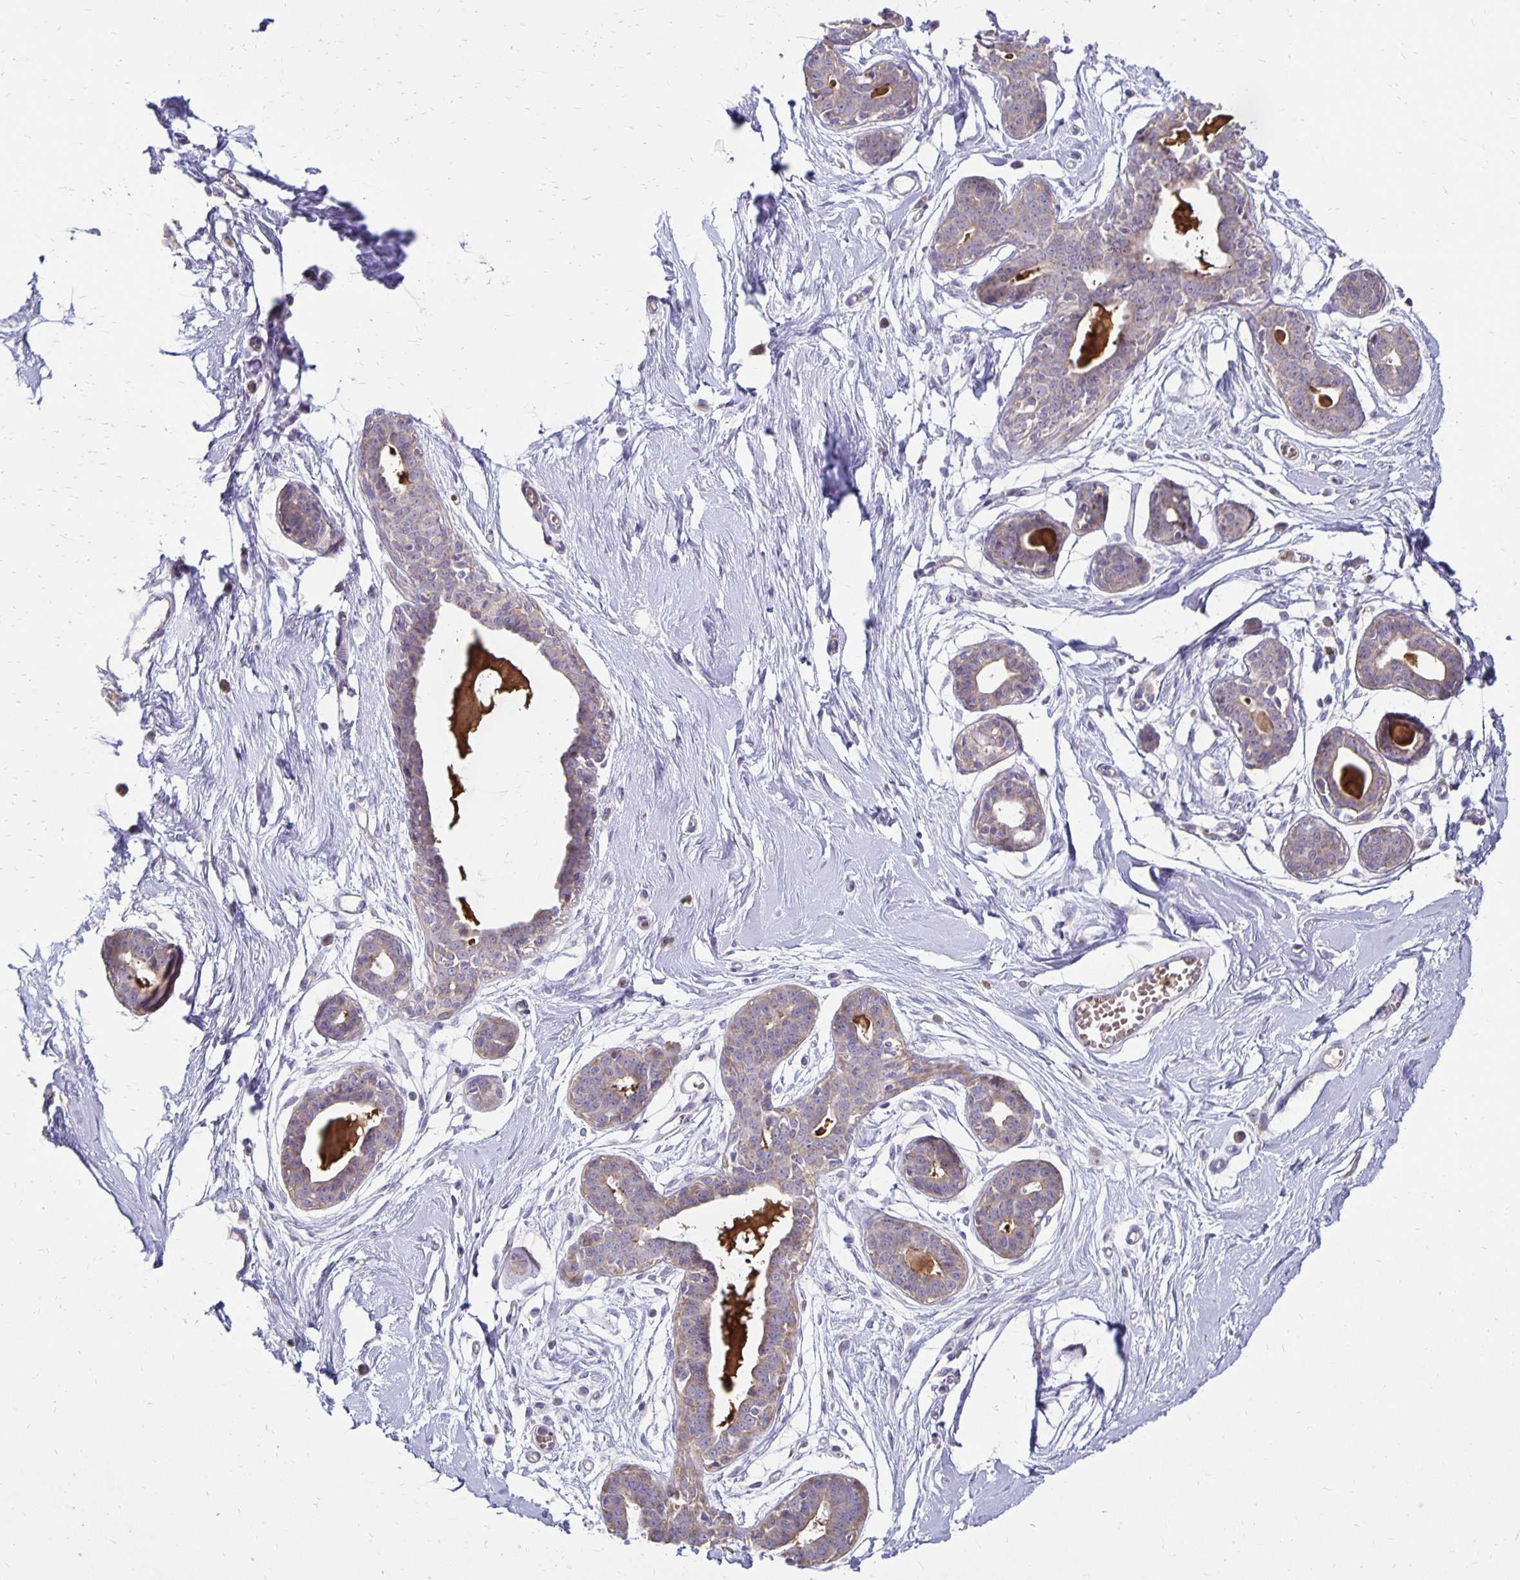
{"staining": {"intensity": "negative", "quantity": "none", "location": "none"}, "tissue": "breast", "cell_type": "Adipocytes", "image_type": "normal", "snomed": [{"axis": "morphology", "description": "Normal tissue, NOS"}, {"axis": "topography", "description": "Breast"}], "caption": "Adipocytes are negative for brown protein staining in benign breast. (DAB (3,3'-diaminobenzidine) immunohistochemistry (IHC), high magnification).", "gene": "FN3K", "patient": {"sex": "female", "age": 45}}